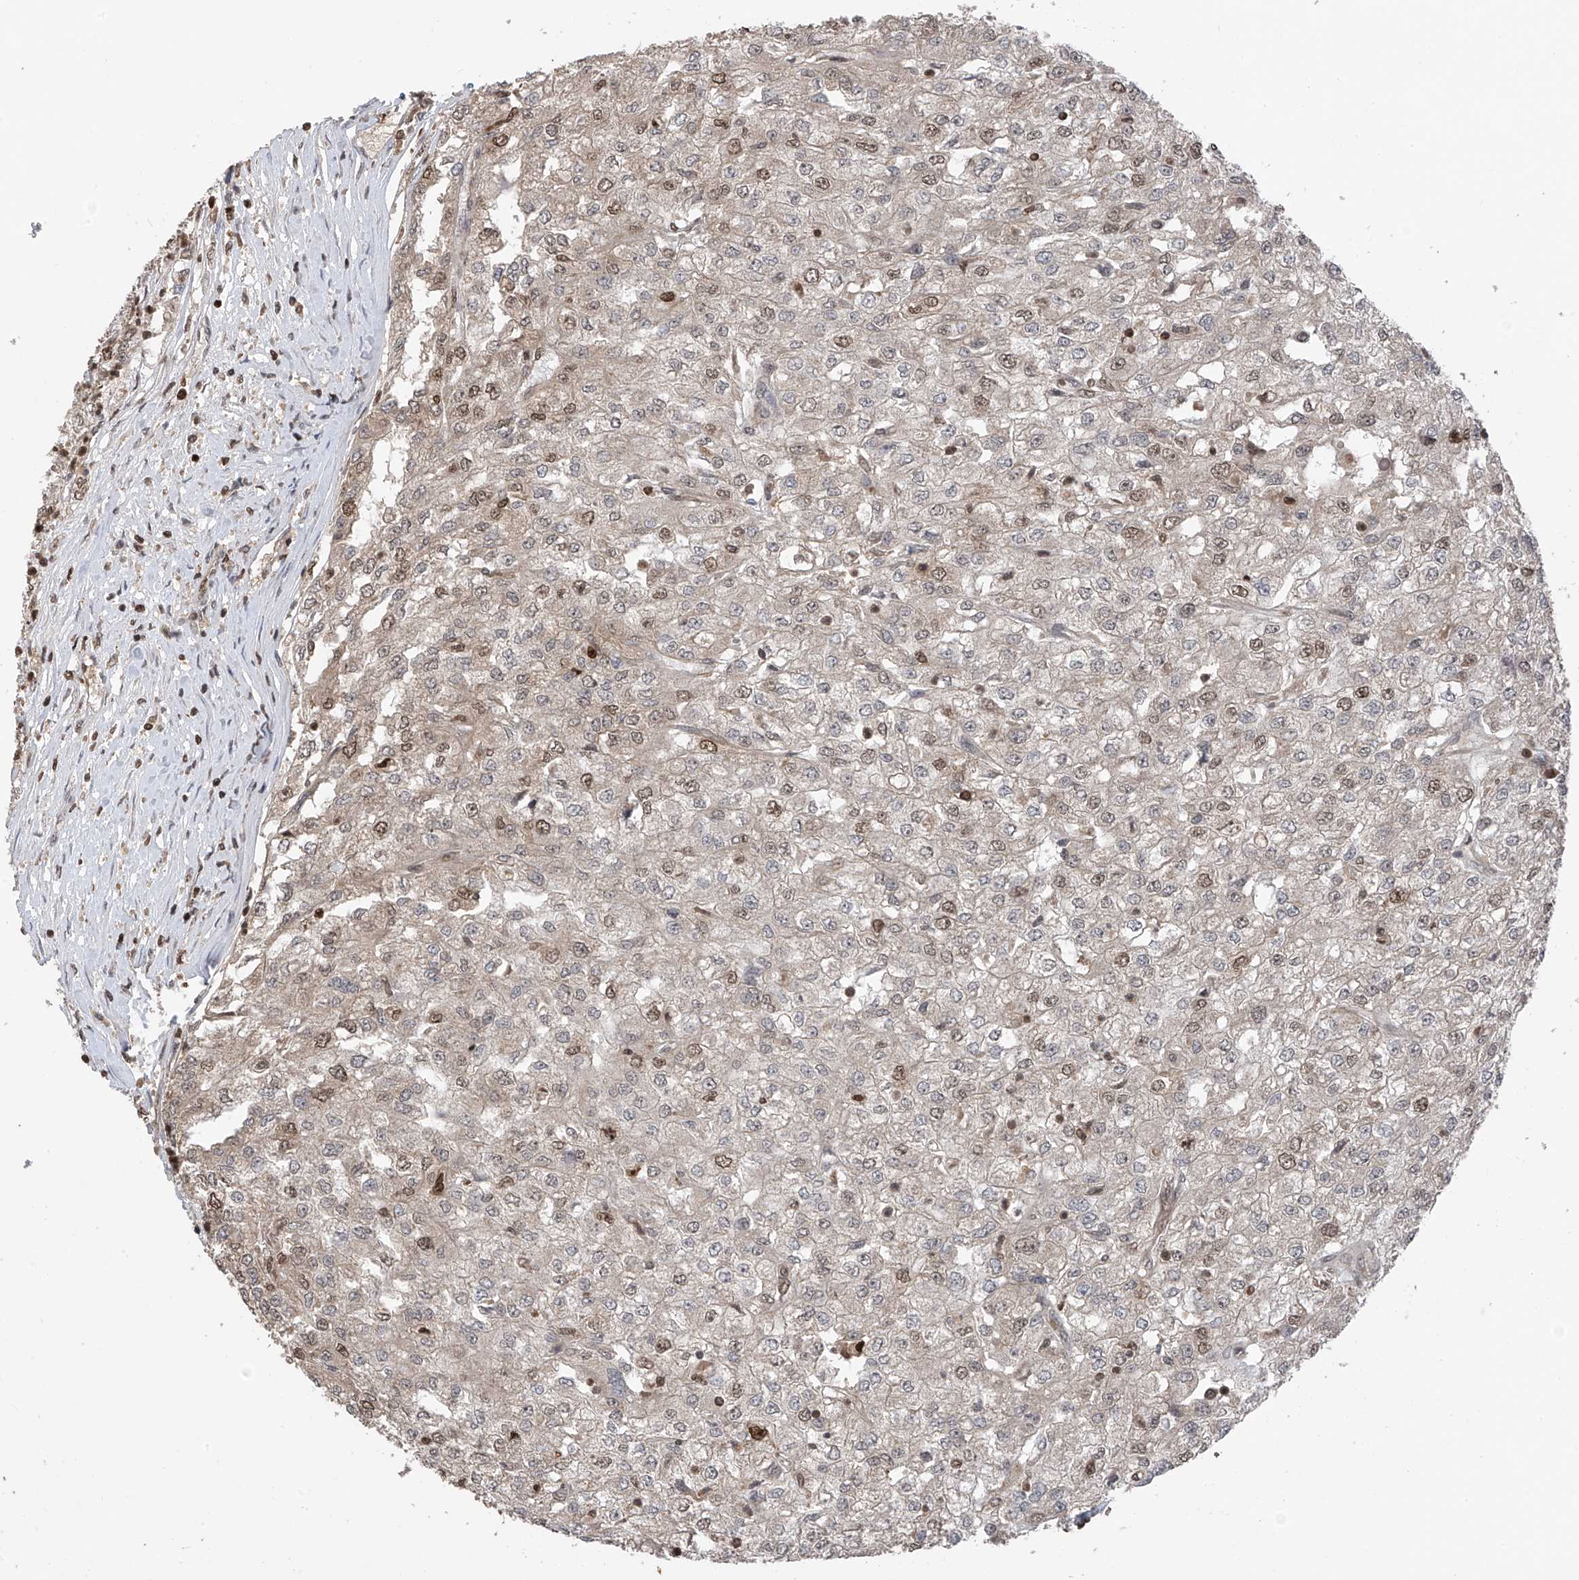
{"staining": {"intensity": "moderate", "quantity": "25%-75%", "location": "nuclear"}, "tissue": "renal cancer", "cell_type": "Tumor cells", "image_type": "cancer", "snomed": [{"axis": "morphology", "description": "Adenocarcinoma, NOS"}, {"axis": "topography", "description": "Kidney"}], "caption": "This photomicrograph reveals renal adenocarcinoma stained with immunohistochemistry to label a protein in brown. The nuclear of tumor cells show moderate positivity for the protein. Nuclei are counter-stained blue.", "gene": "DNAJC9", "patient": {"sex": "female", "age": 54}}